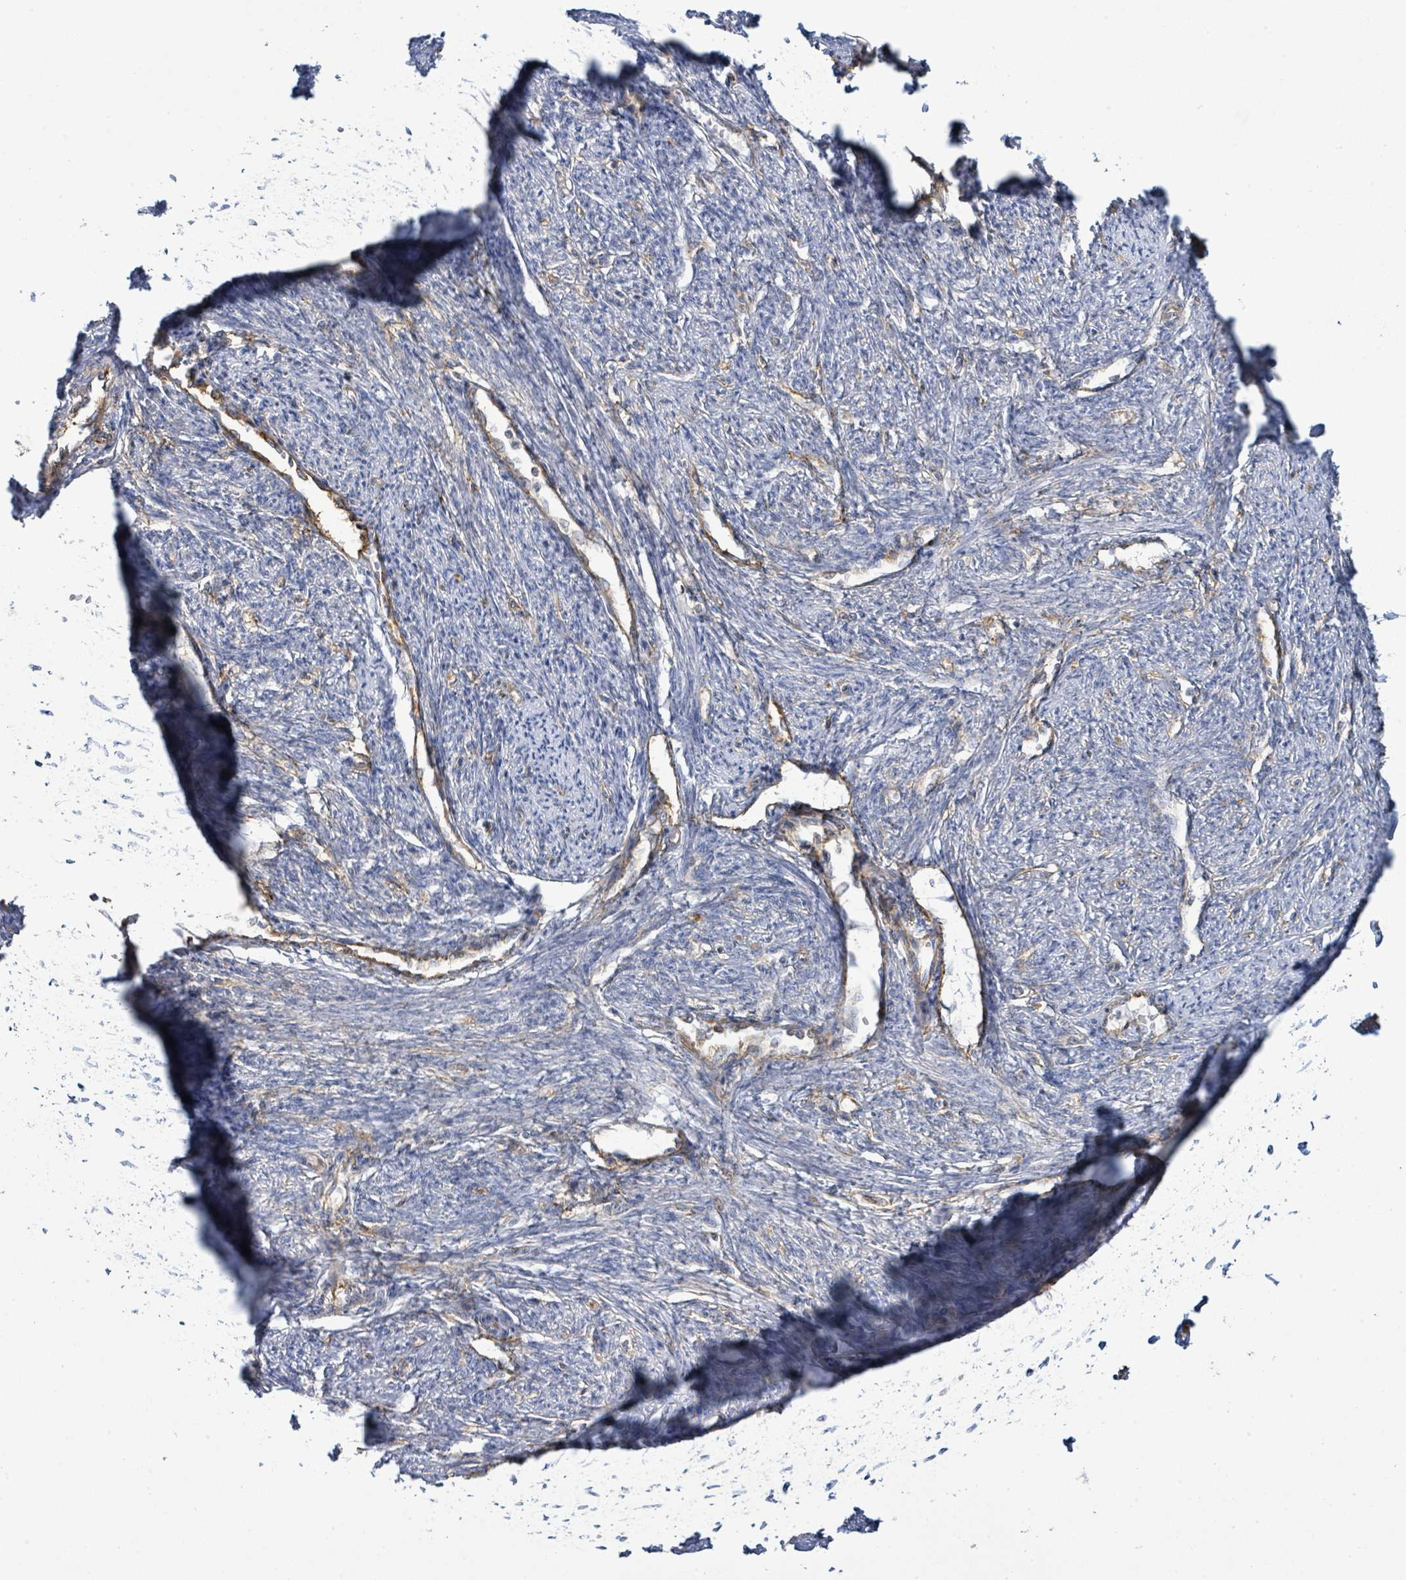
{"staining": {"intensity": "moderate", "quantity": "<25%", "location": "cytoplasmic/membranous"}, "tissue": "smooth muscle", "cell_type": "Smooth muscle cells", "image_type": "normal", "snomed": [{"axis": "morphology", "description": "Normal tissue, NOS"}, {"axis": "topography", "description": "Smooth muscle"}, {"axis": "topography", "description": "Fallopian tube"}], "caption": "IHC staining of benign smooth muscle, which demonstrates low levels of moderate cytoplasmic/membranous expression in about <25% of smooth muscle cells indicating moderate cytoplasmic/membranous protein expression. The staining was performed using DAB (3,3'-diaminobenzidine) (brown) for protein detection and nuclei were counterstained in hematoxylin (blue).", "gene": "EGFL7", "patient": {"sex": "female", "age": 59}}